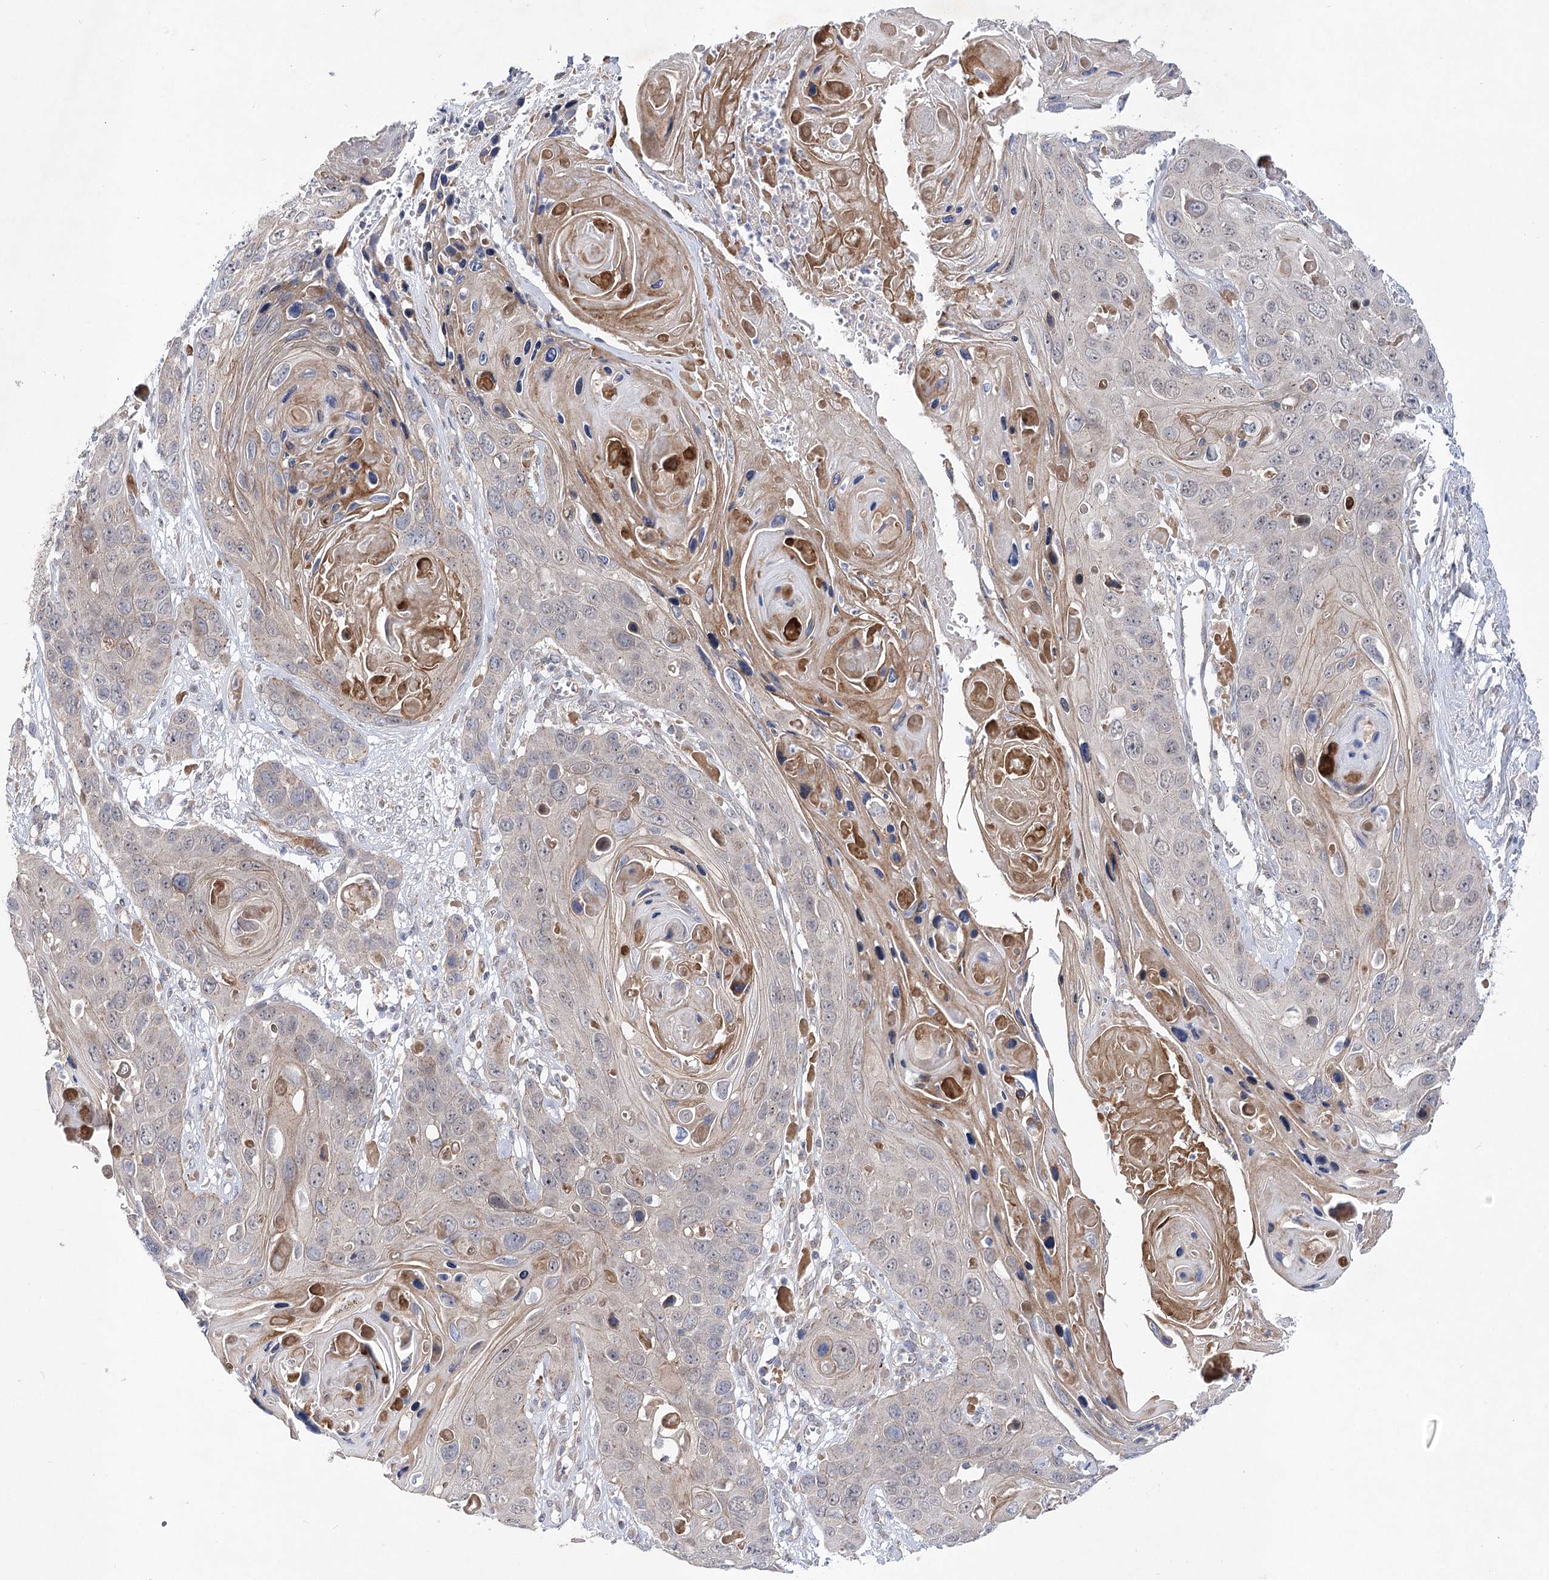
{"staining": {"intensity": "negative", "quantity": "none", "location": "none"}, "tissue": "skin cancer", "cell_type": "Tumor cells", "image_type": "cancer", "snomed": [{"axis": "morphology", "description": "Squamous cell carcinoma, NOS"}, {"axis": "topography", "description": "Skin"}], "caption": "Tumor cells show no significant staining in squamous cell carcinoma (skin).", "gene": "ARHGAP32", "patient": {"sex": "male", "age": 55}}